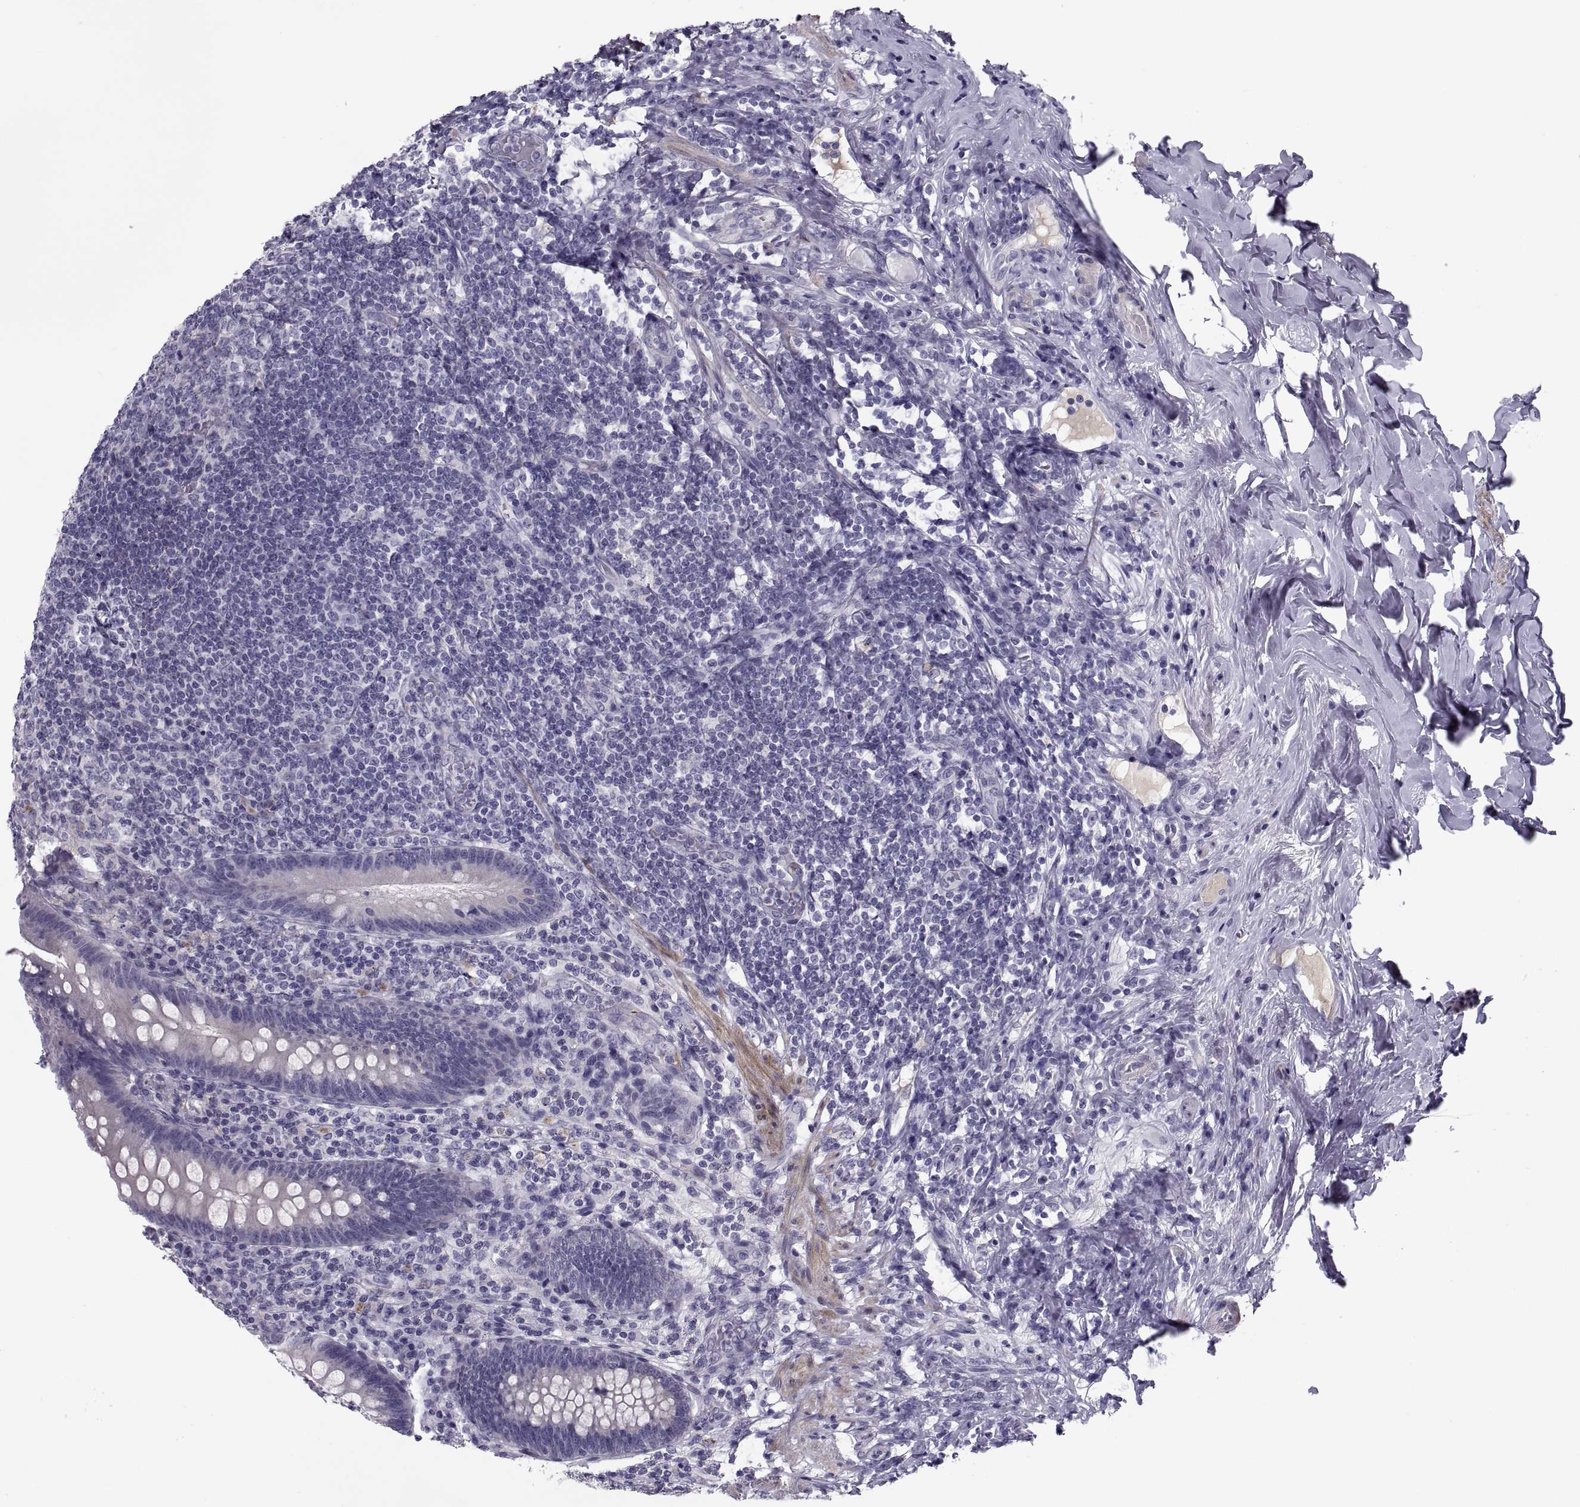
{"staining": {"intensity": "negative", "quantity": "none", "location": "none"}, "tissue": "appendix", "cell_type": "Glandular cells", "image_type": "normal", "snomed": [{"axis": "morphology", "description": "Normal tissue, NOS"}, {"axis": "topography", "description": "Appendix"}], "caption": "Human appendix stained for a protein using IHC reveals no positivity in glandular cells.", "gene": "PDZRN4", "patient": {"sex": "male", "age": 47}}